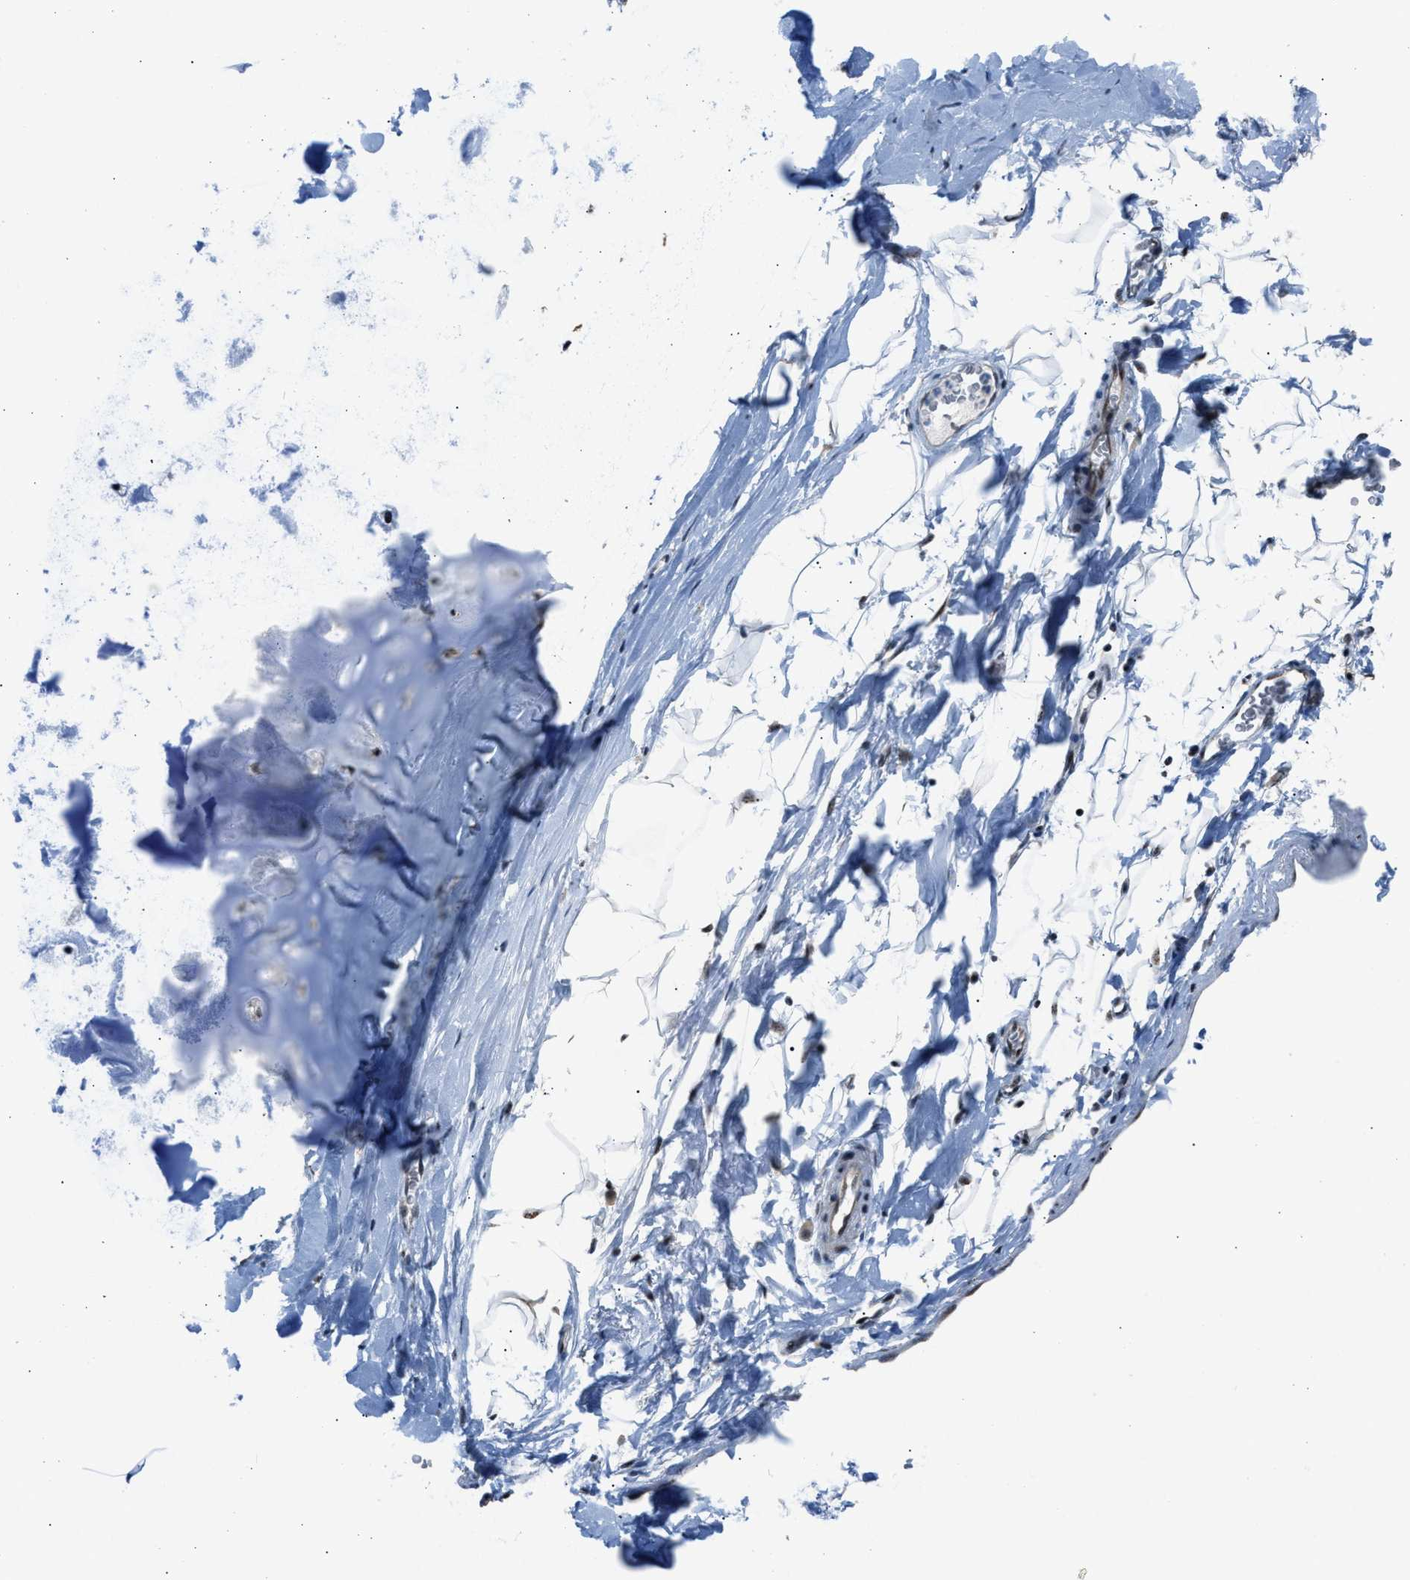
{"staining": {"intensity": "negative", "quantity": "none", "location": "none"}, "tissue": "adipose tissue", "cell_type": "Adipocytes", "image_type": "normal", "snomed": [{"axis": "morphology", "description": "Normal tissue, NOS"}, {"axis": "topography", "description": "Cartilage tissue"}, {"axis": "topography", "description": "Bronchus"}], "caption": "This is a histopathology image of immunohistochemistry staining of benign adipose tissue, which shows no staining in adipocytes. The staining is performed using DAB brown chromogen with nuclei counter-stained in using hematoxylin.", "gene": "CENPP", "patient": {"sex": "female", "age": 53}}